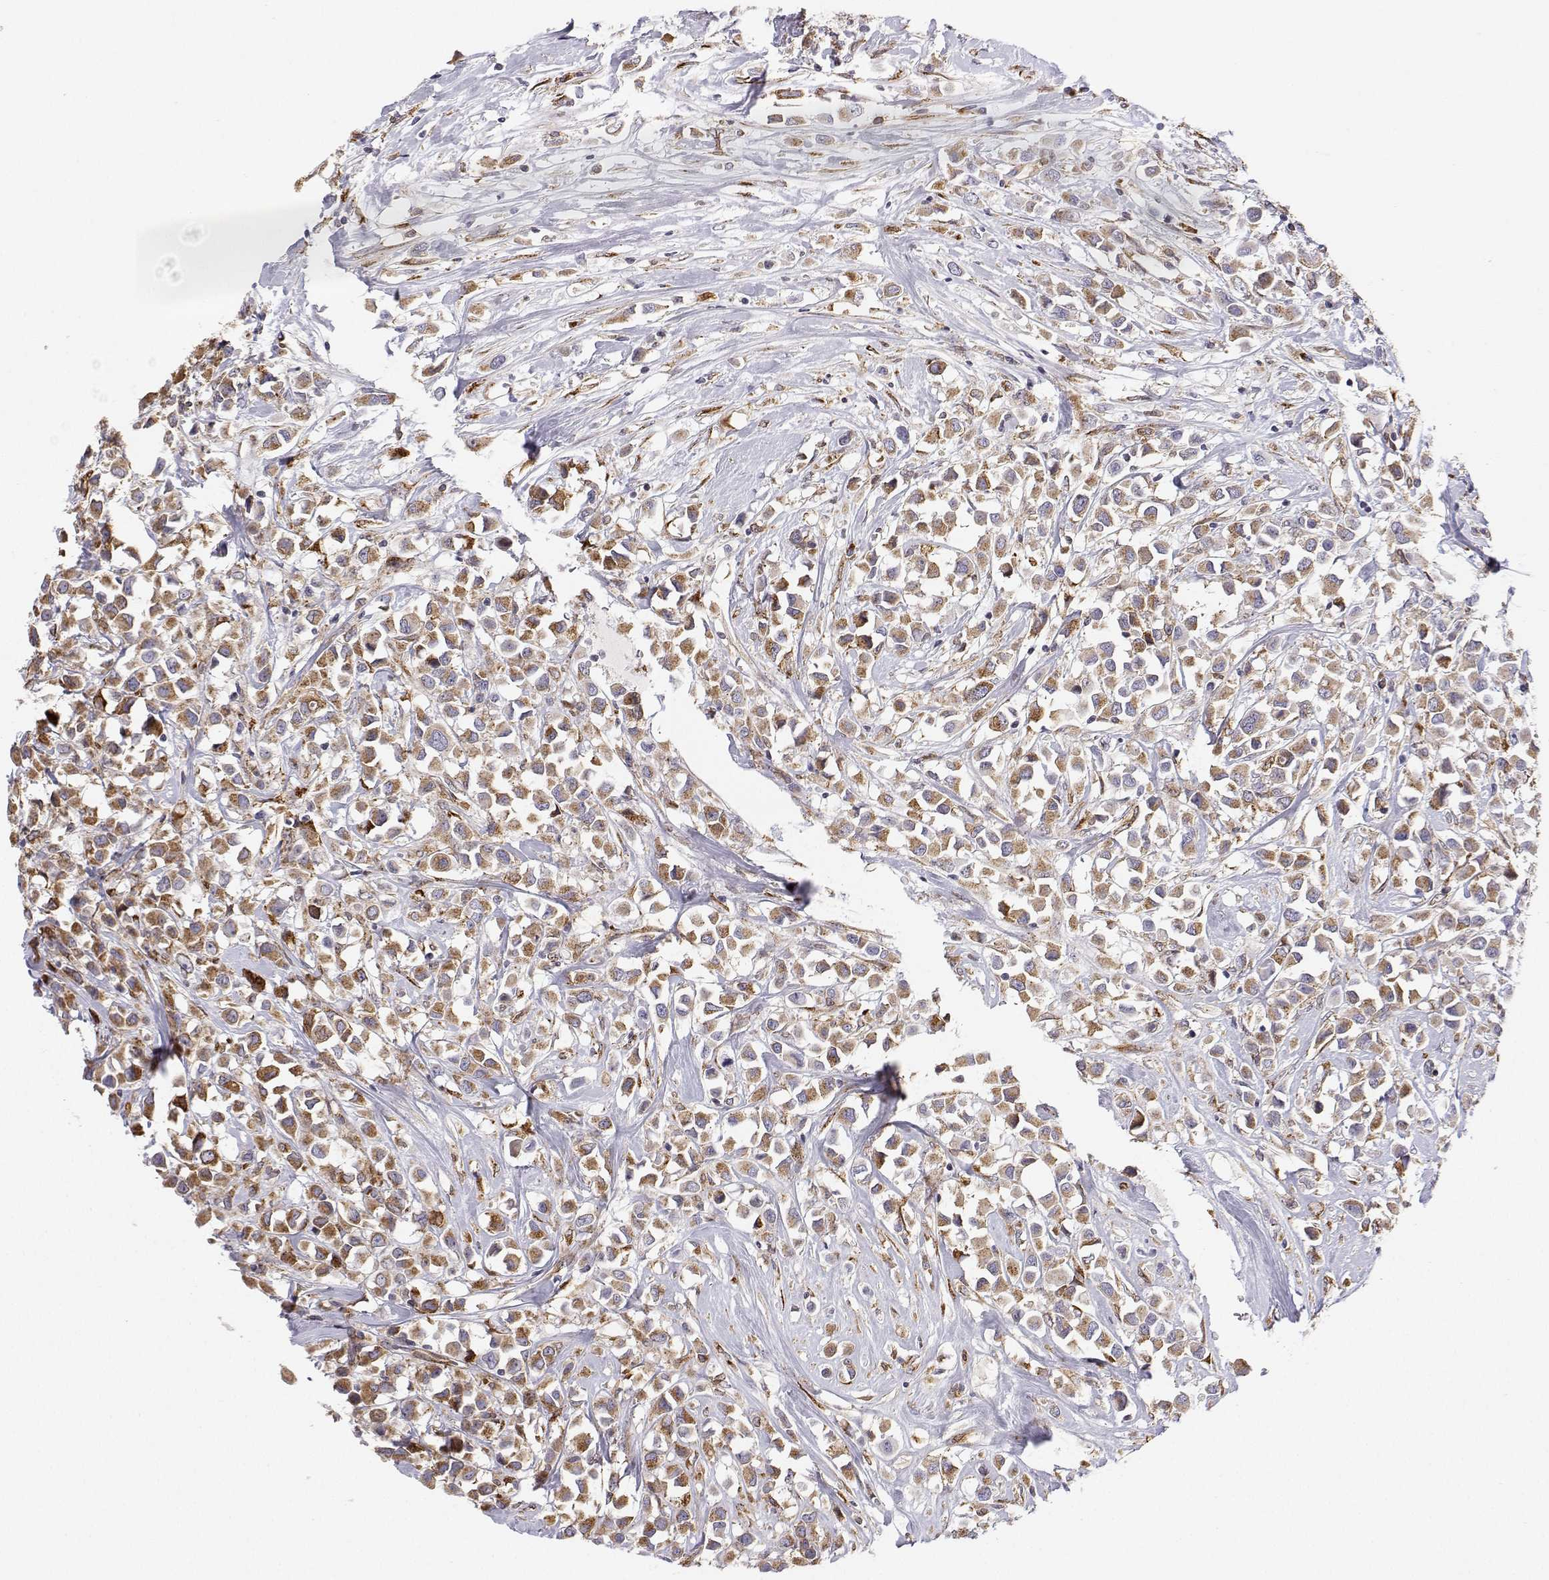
{"staining": {"intensity": "moderate", "quantity": ">75%", "location": "cytoplasmic/membranous"}, "tissue": "breast cancer", "cell_type": "Tumor cells", "image_type": "cancer", "snomed": [{"axis": "morphology", "description": "Duct carcinoma"}, {"axis": "topography", "description": "Breast"}], "caption": "Tumor cells display moderate cytoplasmic/membranous expression in approximately >75% of cells in intraductal carcinoma (breast).", "gene": "STARD13", "patient": {"sex": "female", "age": 61}}